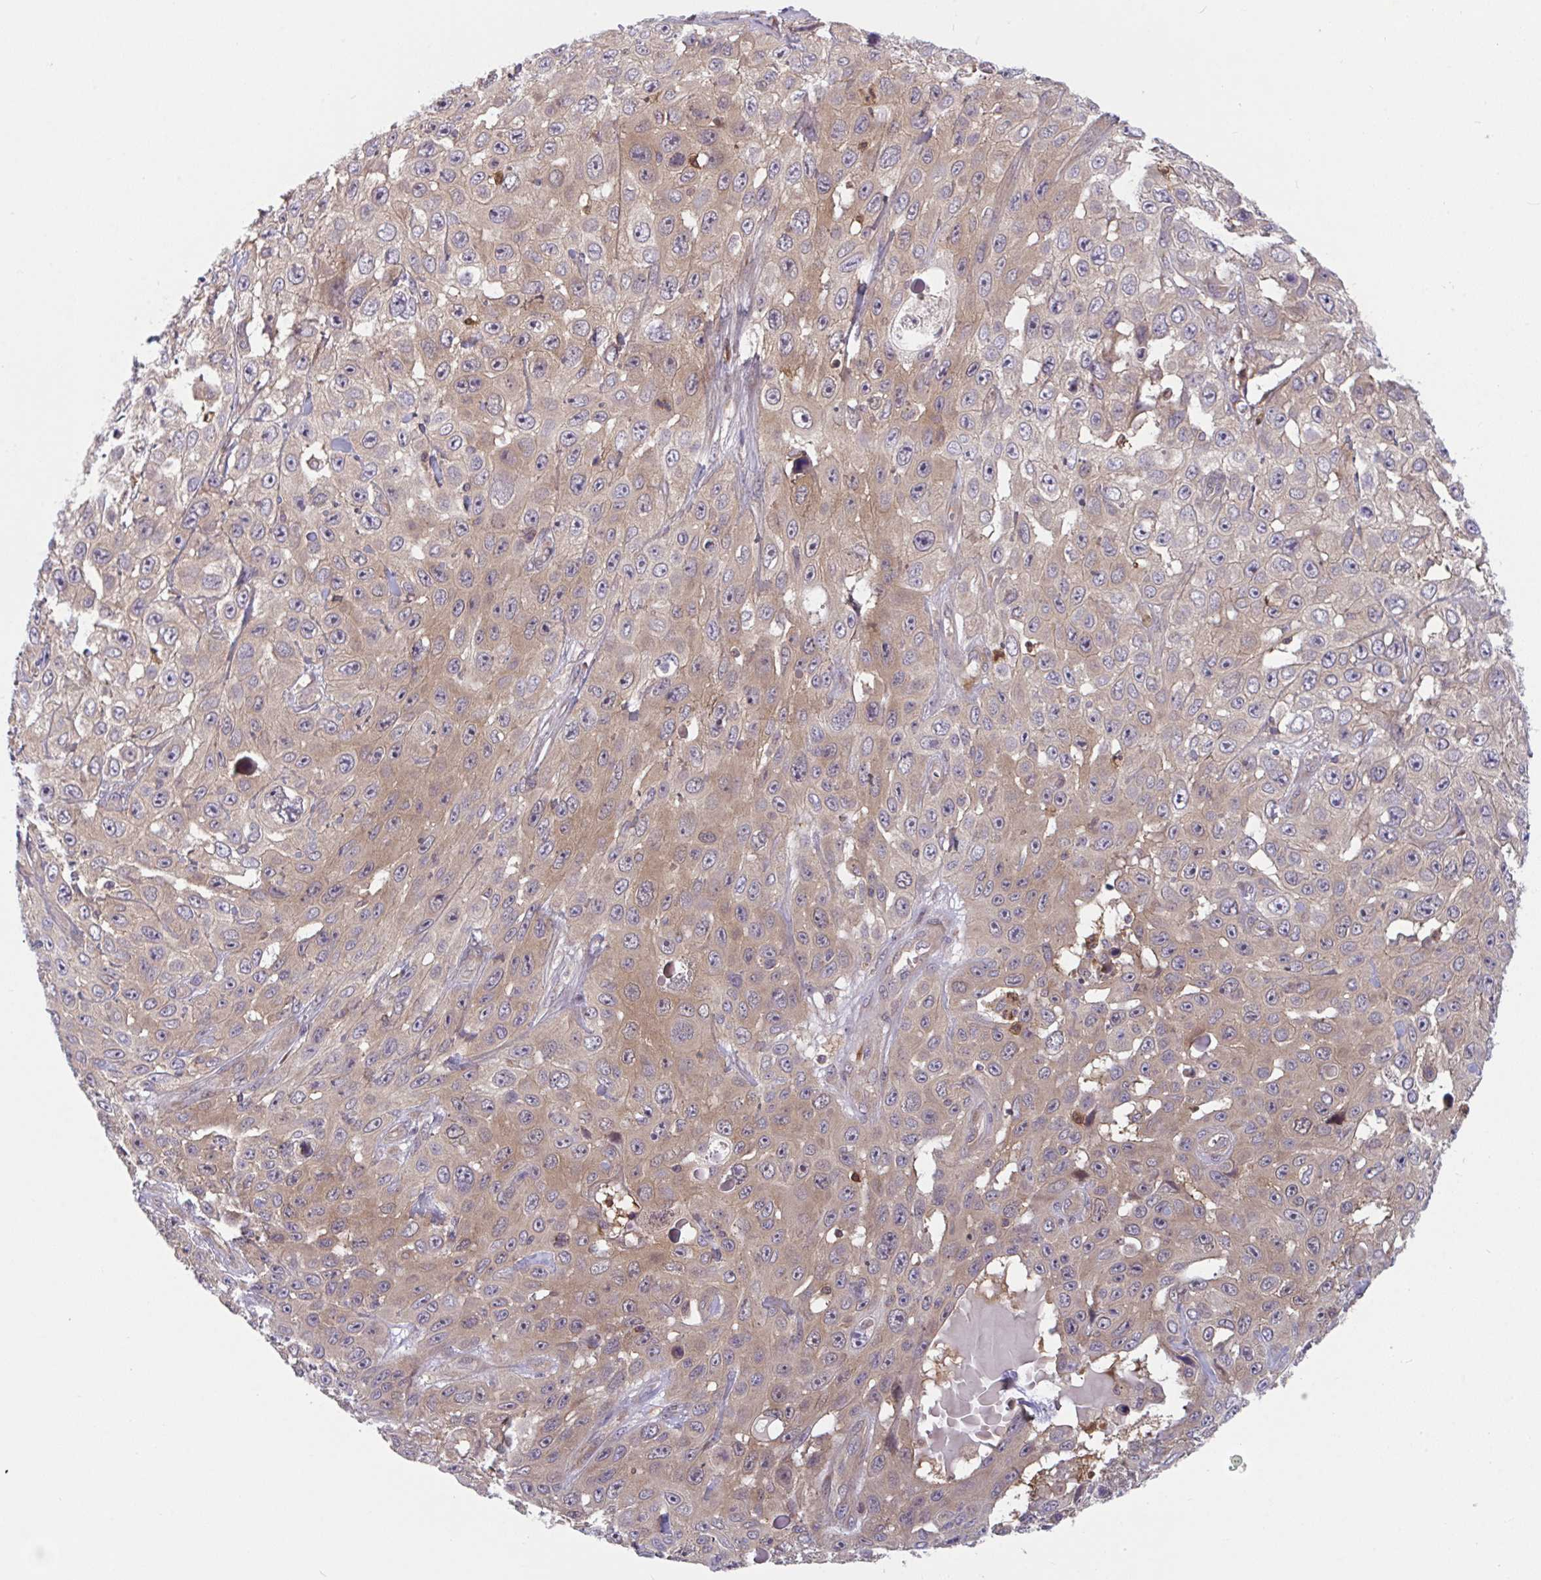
{"staining": {"intensity": "weak", "quantity": "25%-75%", "location": "cytoplasmic/membranous,nuclear"}, "tissue": "skin cancer", "cell_type": "Tumor cells", "image_type": "cancer", "snomed": [{"axis": "morphology", "description": "Squamous cell carcinoma, NOS"}, {"axis": "topography", "description": "Skin"}], "caption": "This is an image of IHC staining of skin squamous cell carcinoma, which shows weak expression in the cytoplasmic/membranous and nuclear of tumor cells.", "gene": "LMNTD2", "patient": {"sex": "male", "age": 82}}